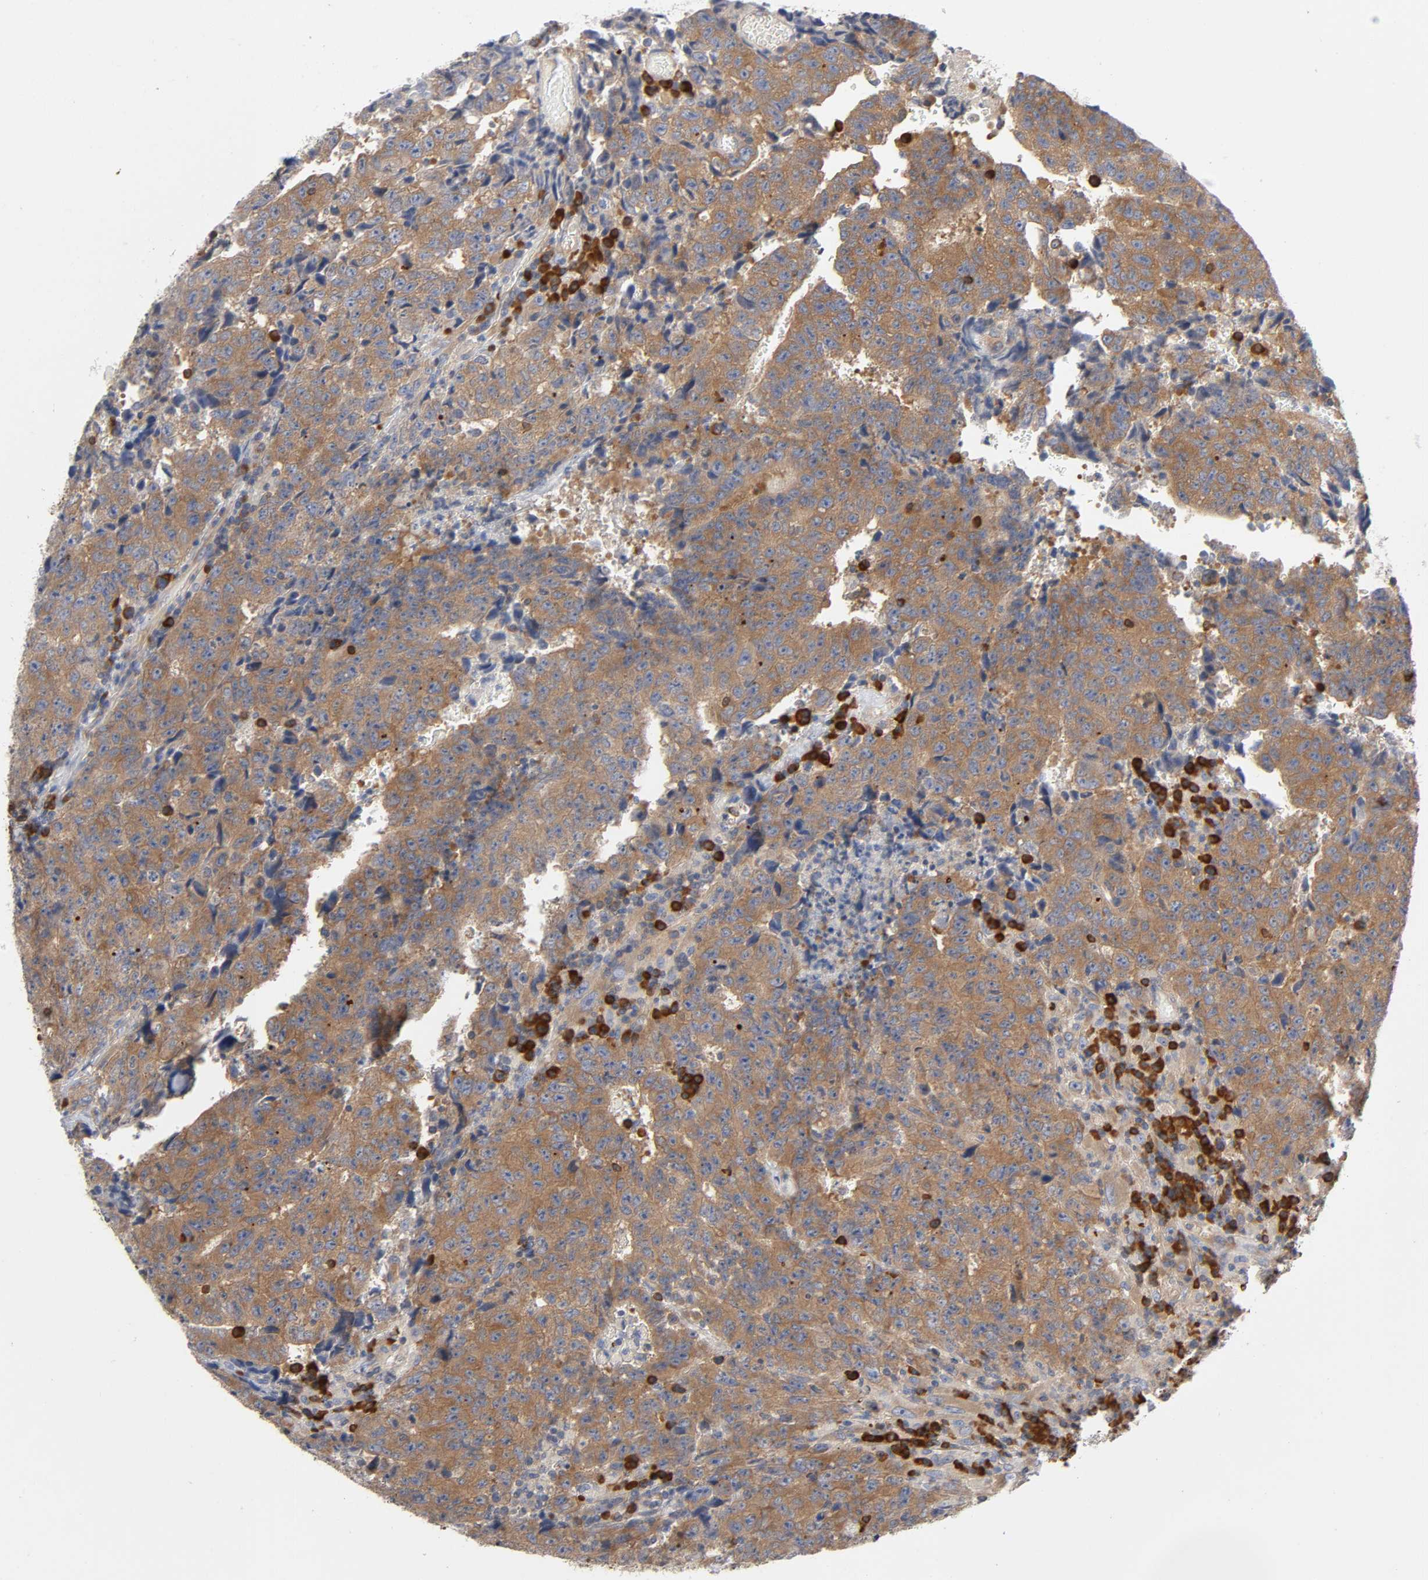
{"staining": {"intensity": "moderate", "quantity": ">75%", "location": "cytoplasmic/membranous"}, "tissue": "testis cancer", "cell_type": "Tumor cells", "image_type": "cancer", "snomed": [{"axis": "morphology", "description": "Necrosis, NOS"}, {"axis": "morphology", "description": "Carcinoma, Embryonal, NOS"}, {"axis": "topography", "description": "Testis"}], "caption": "IHC (DAB (3,3'-diaminobenzidine)) staining of testis embryonal carcinoma demonstrates moderate cytoplasmic/membranous protein positivity in about >75% of tumor cells.", "gene": "SCHIP1", "patient": {"sex": "male", "age": 19}}